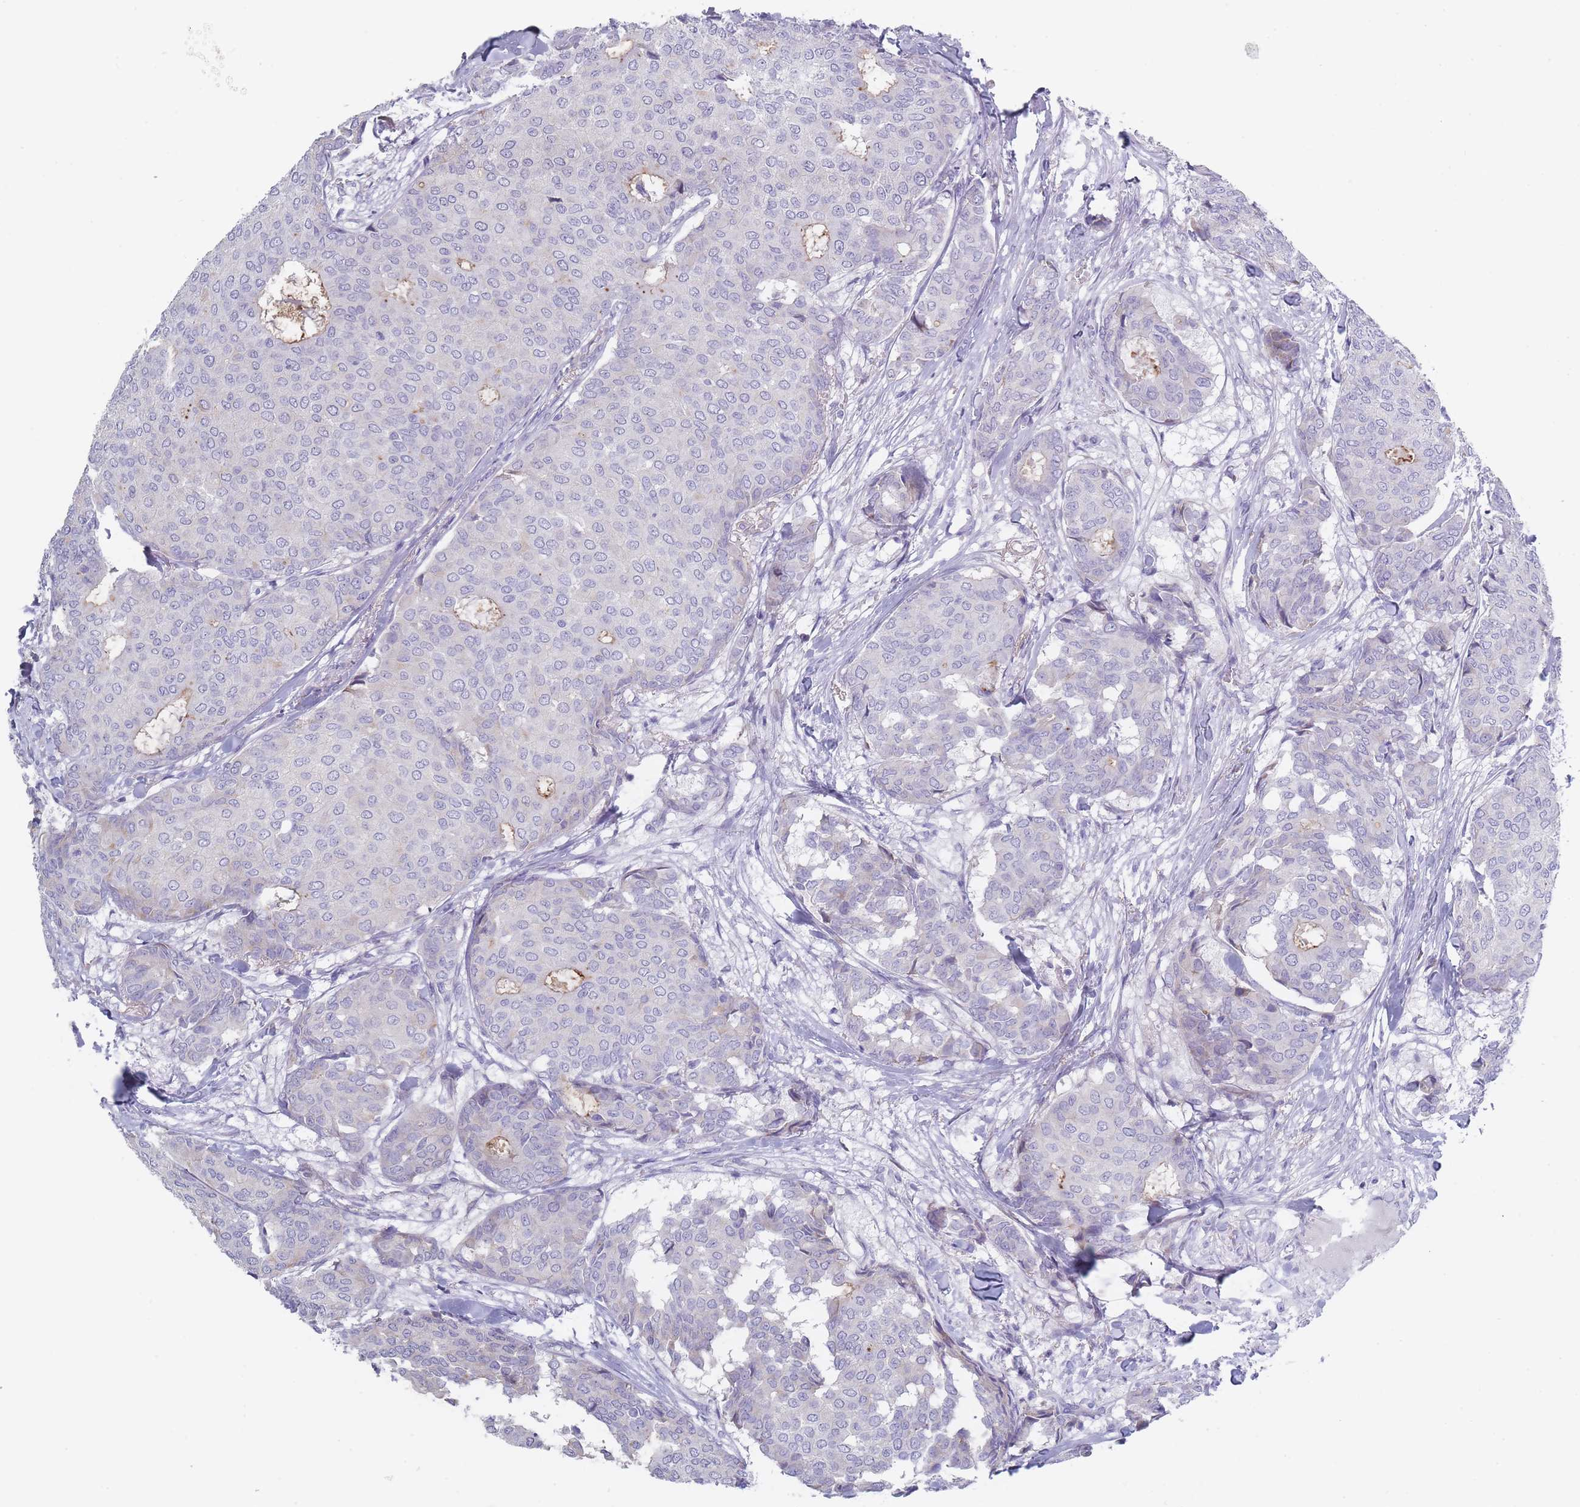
{"staining": {"intensity": "negative", "quantity": "none", "location": "none"}, "tissue": "breast cancer", "cell_type": "Tumor cells", "image_type": "cancer", "snomed": [{"axis": "morphology", "description": "Duct carcinoma"}, {"axis": "topography", "description": "Breast"}], "caption": "DAB immunohistochemical staining of human infiltrating ductal carcinoma (breast) shows no significant staining in tumor cells.", "gene": "PIGU", "patient": {"sex": "female", "age": 75}}